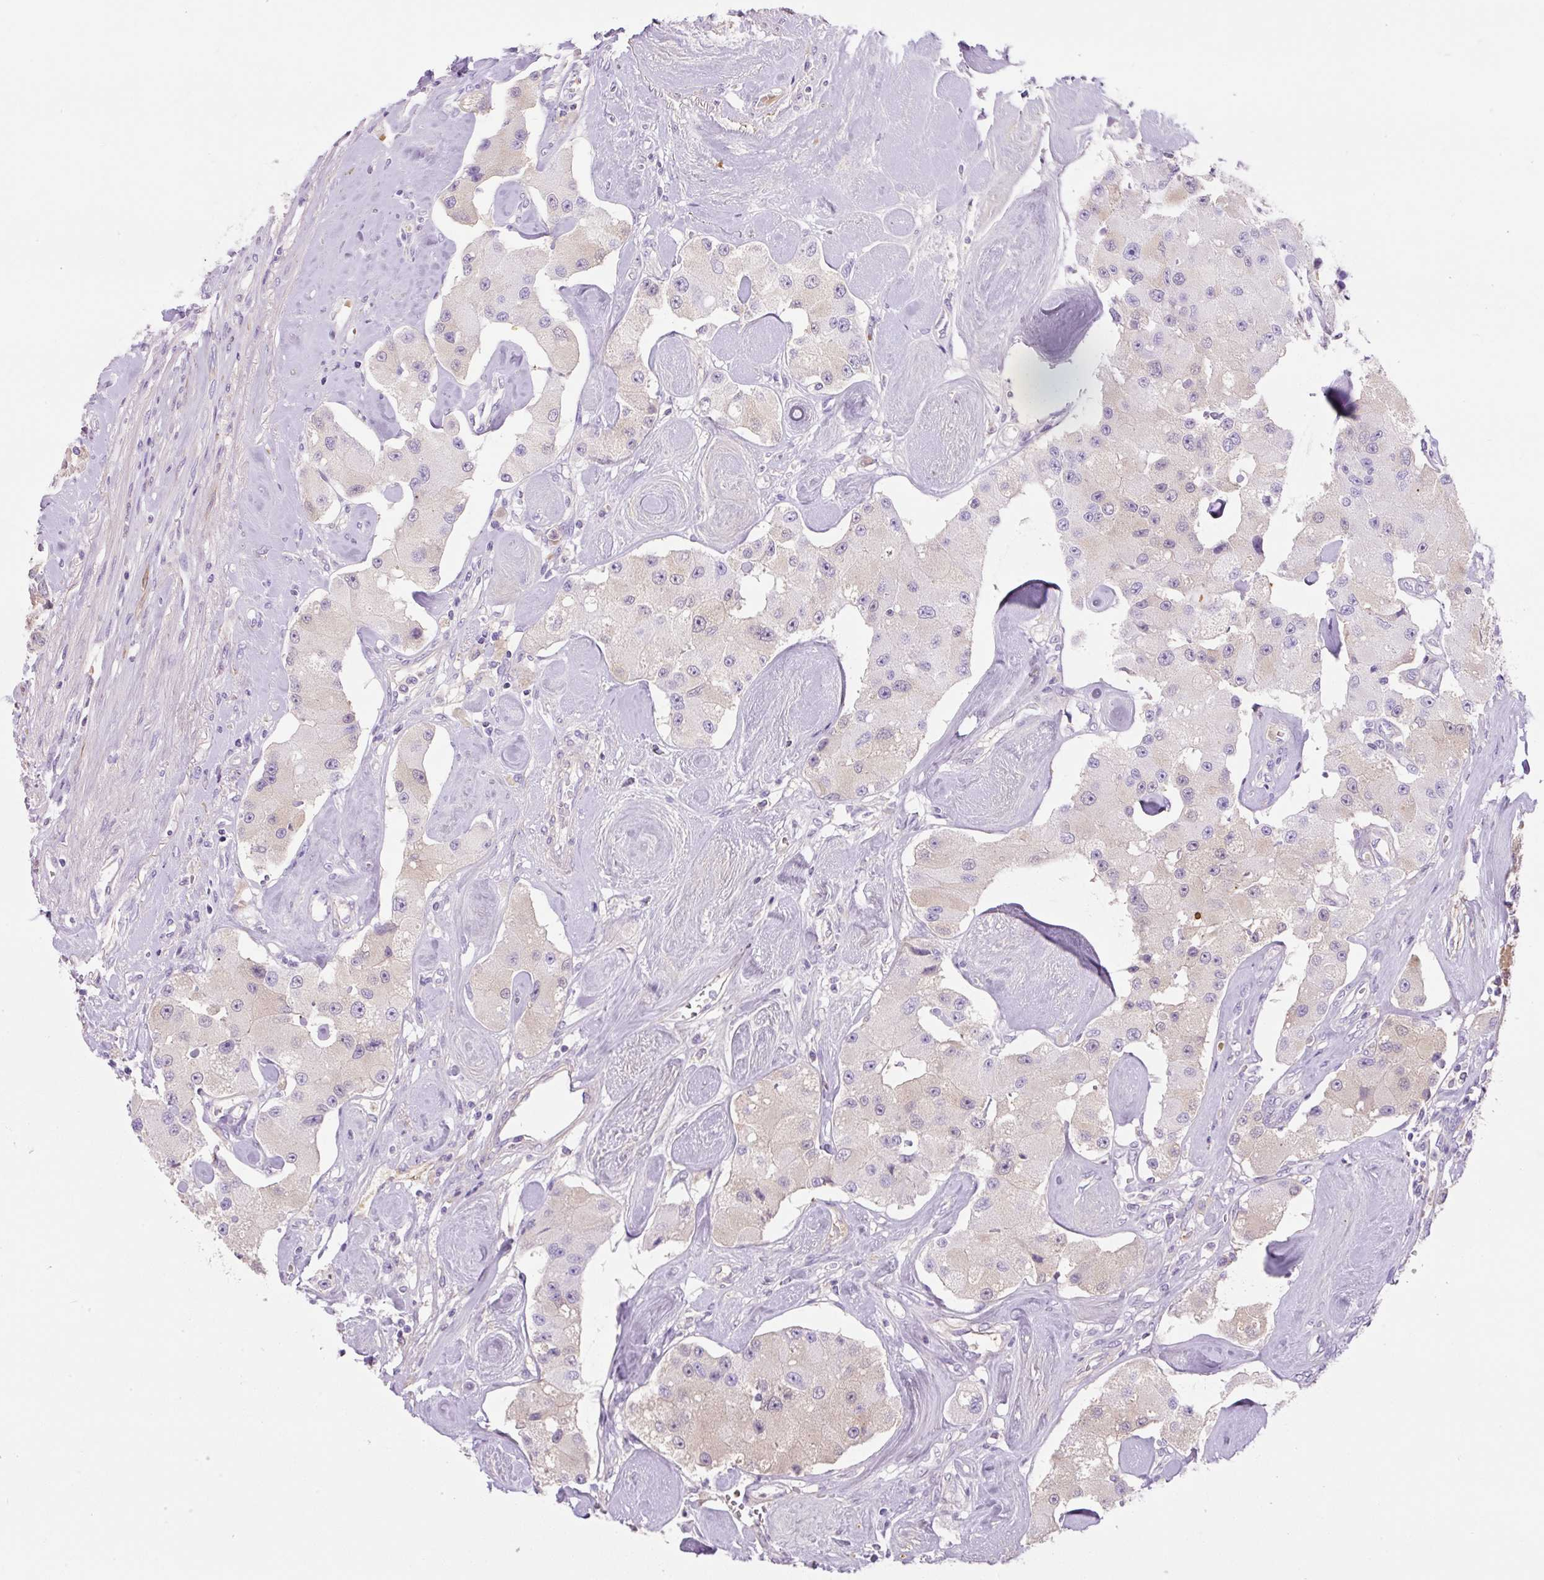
{"staining": {"intensity": "negative", "quantity": "none", "location": "none"}, "tissue": "carcinoid", "cell_type": "Tumor cells", "image_type": "cancer", "snomed": [{"axis": "morphology", "description": "Carcinoid, malignant, NOS"}, {"axis": "topography", "description": "Pancreas"}], "caption": "Immunohistochemistry (IHC) photomicrograph of neoplastic tissue: human carcinoid stained with DAB (3,3'-diaminobenzidine) demonstrates no significant protein staining in tumor cells.", "gene": "TDRD15", "patient": {"sex": "male", "age": 41}}